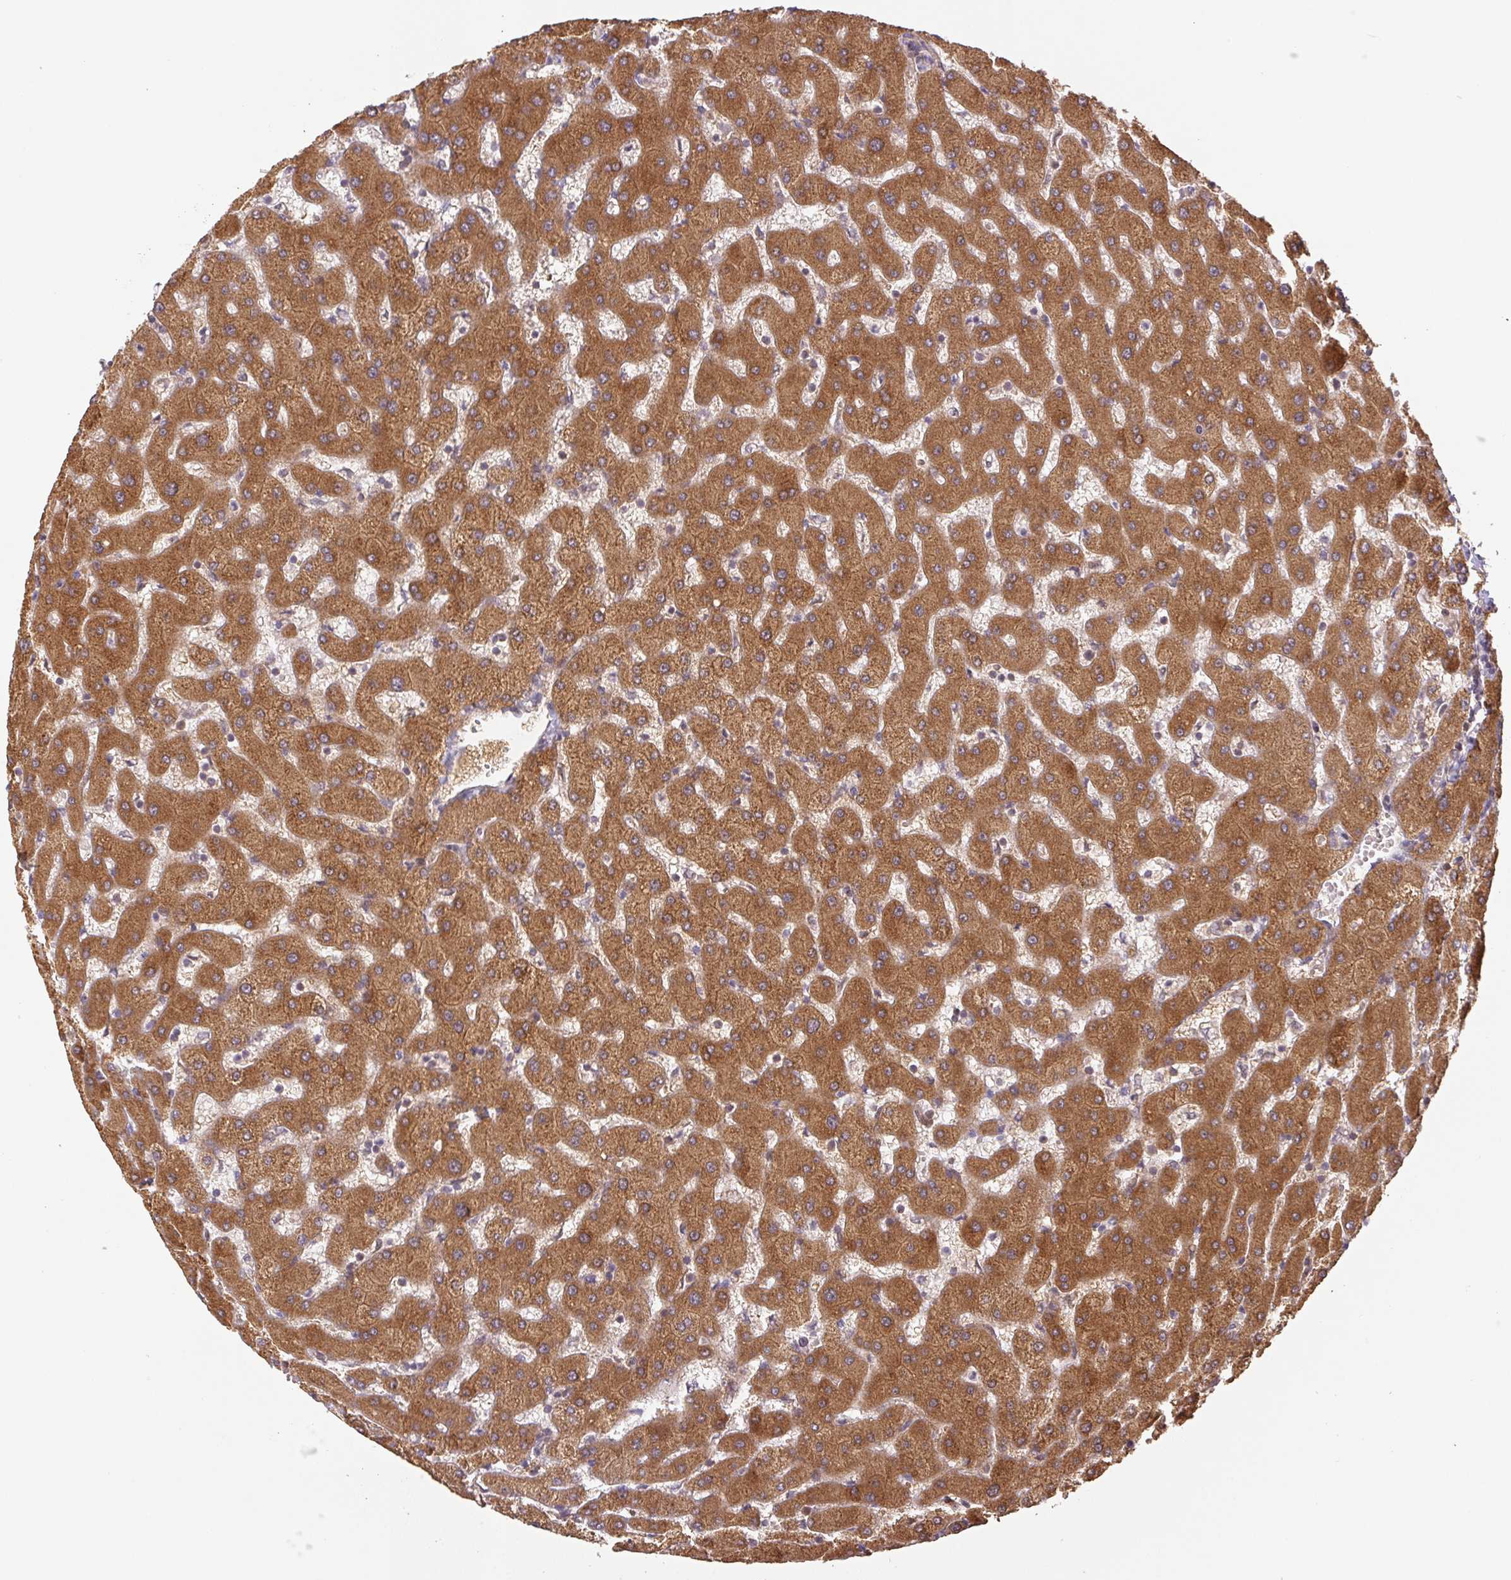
{"staining": {"intensity": "moderate", "quantity": ">75%", "location": "cytoplasmic/membranous"}, "tissue": "liver", "cell_type": "Cholangiocytes", "image_type": "normal", "snomed": [{"axis": "morphology", "description": "Normal tissue, NOS"}, {"axis": "topography", "description": "Liver"}], "caption": "High-magnification brightfield microscopy of unremarkable liver stained with DAB (brown) and counterstained with hematoxylin (blue). cholangiocytes exhibit moderate cytoplasmic/membranous staining is seen in about>75% of cells.", "gene": "MTHFD1L", "patient": {"sex": "female", "age": 63}}